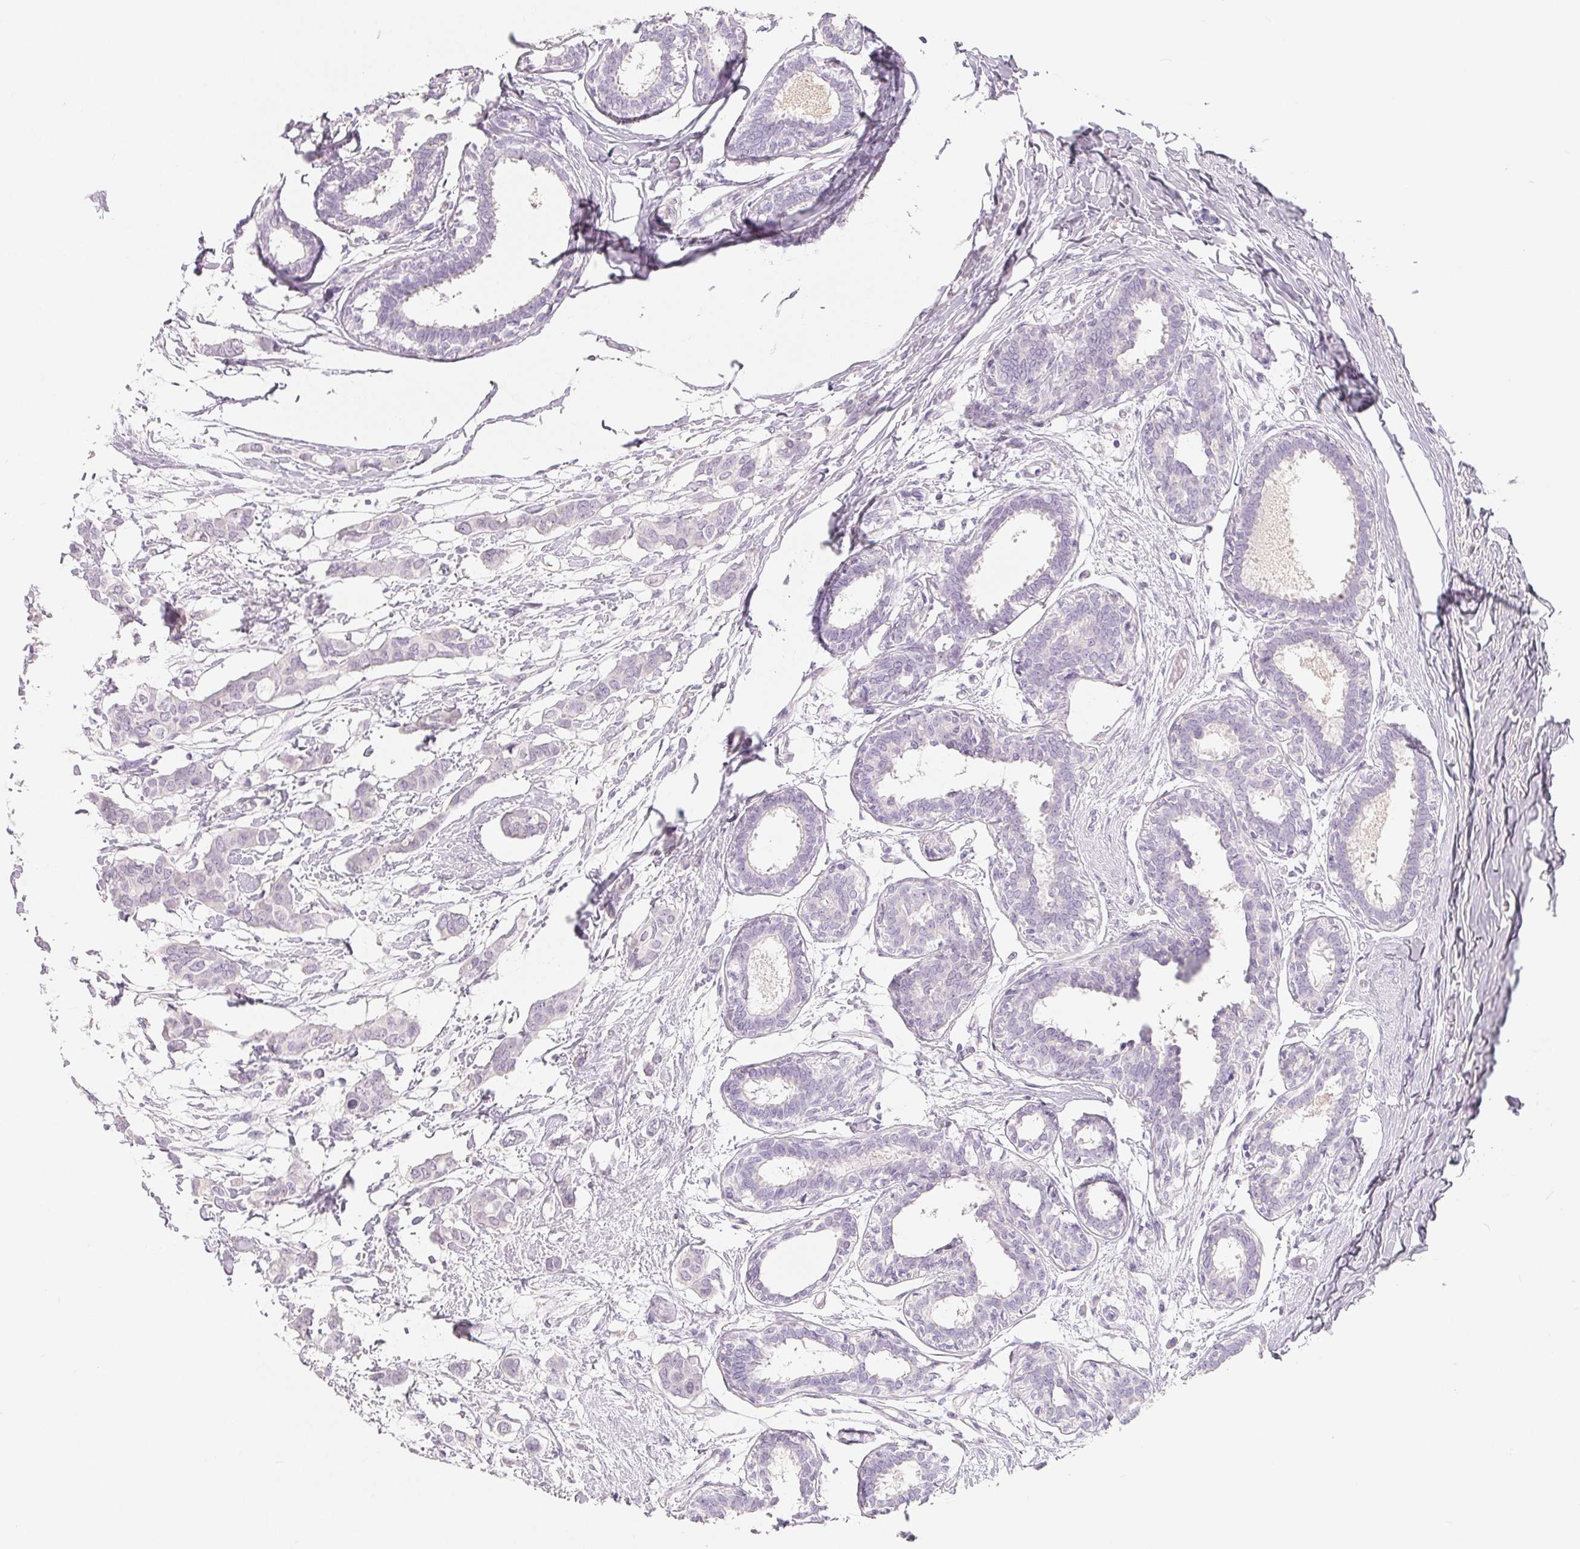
{"staining": {"intensity": "negative", "quantity": "none", "location": "none"}, "tissue": "breast cancer", "cell_type": "Tumor cells", "image_type": "cancer", "snomed": [{"axis": "morphology", "description": "Duct carcinoma"}, {"axis": "topography", "description": "Breast"}], "caption": "An image of intraductal carcinoma (breast) stained for a protein displays no brown staining in tumor cells.", "gene": "SPACA5B", "patient": {"sex": "female", "age": 62}}